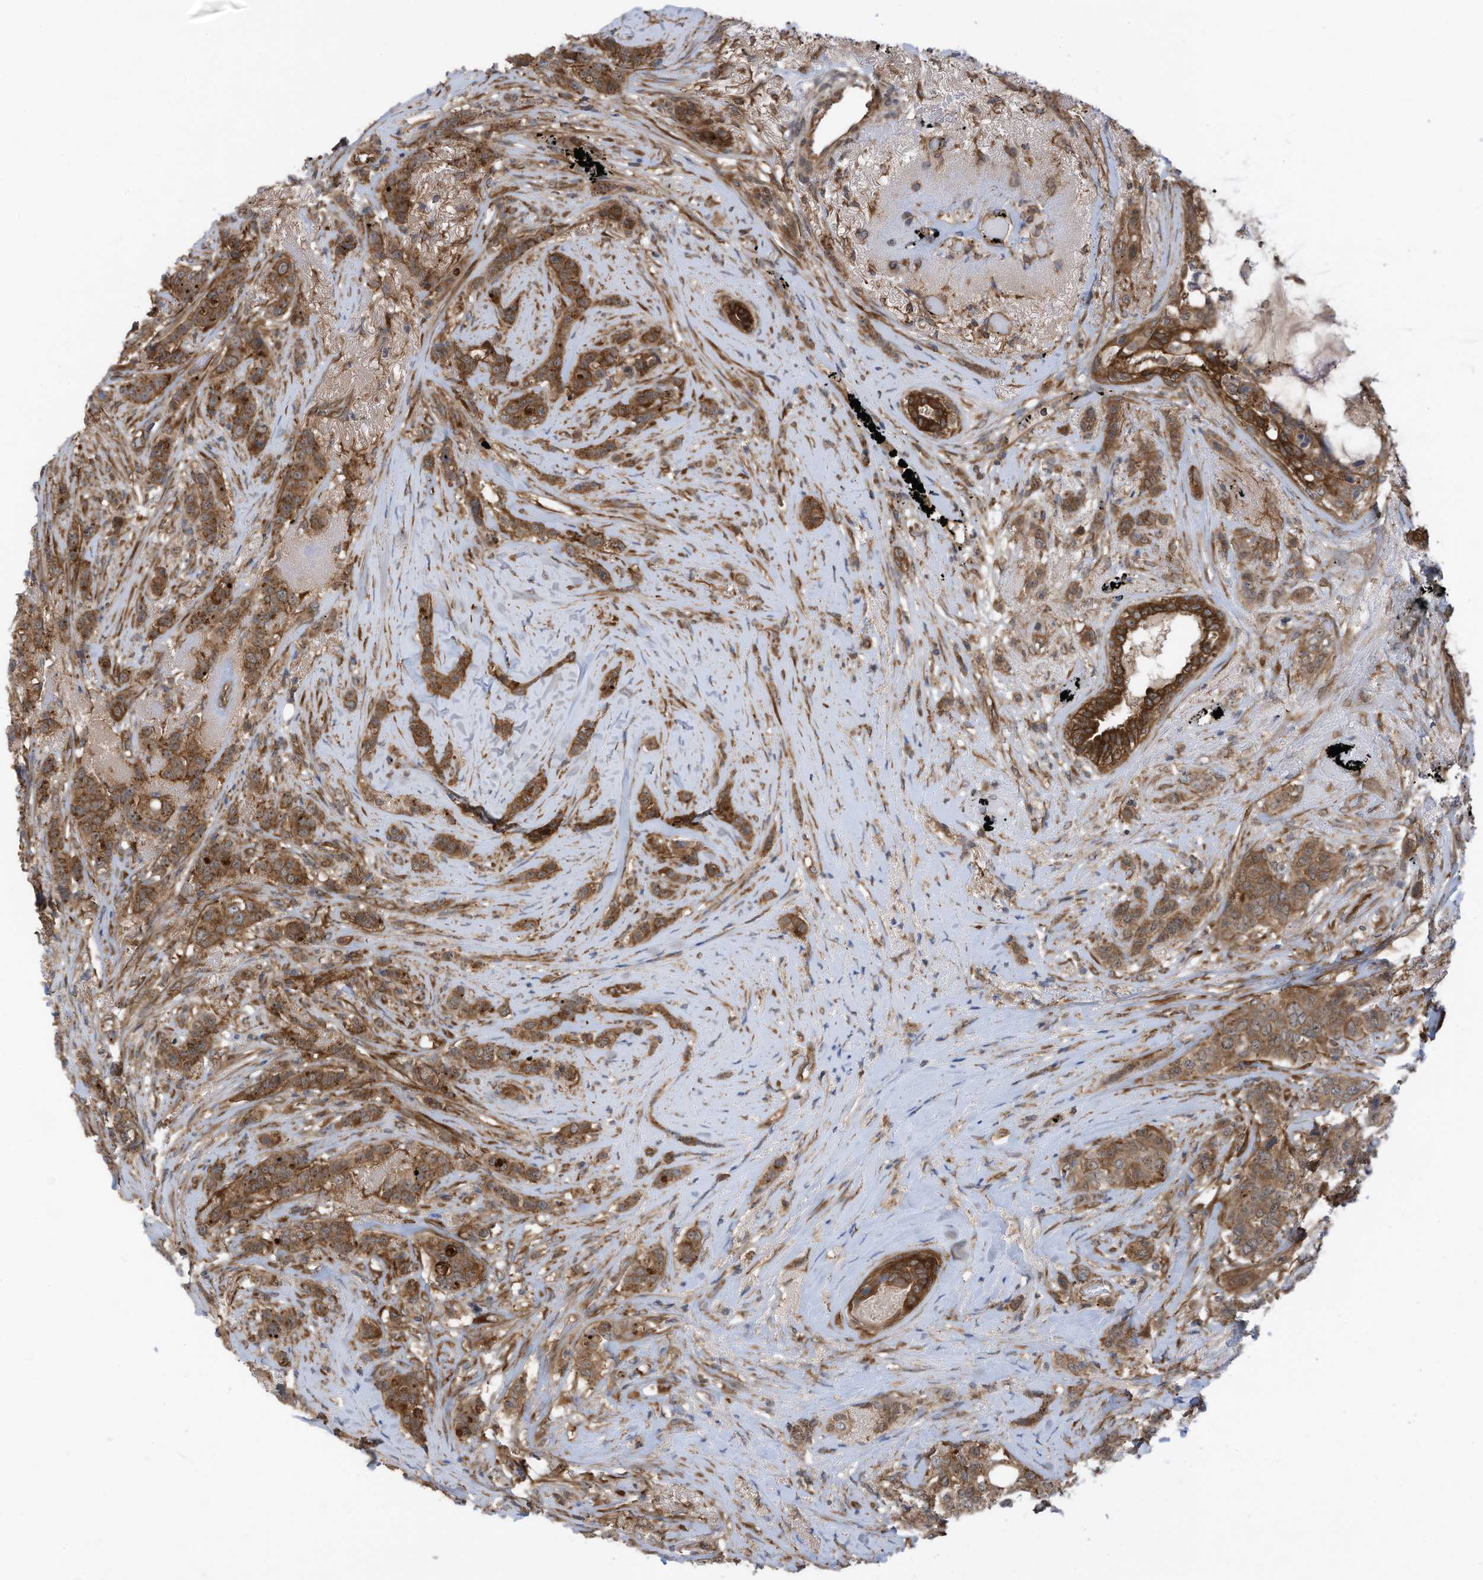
{"staining": {"intensity": "strong", "quantity": ">75%", "location": "cytoplasmic/membranous"}, "tissue": "breast cancer", "cell_type": "Tumor cells", "image_type": "cancer", "snomed": [{"axis": "morphology", "description": "Lobular carcinoma"}, {"axis": "topography", "description": "Breast"}], "caption": "A high-resolution photomicrograph shows immunohistochemistry (IHC) staining of breast cancer, which displays strong cytoplasmic/membranous staining in approximately >75% of tumor cells.", "gene": "REPS1", "patient": {"sex": "female", "age": 51}}